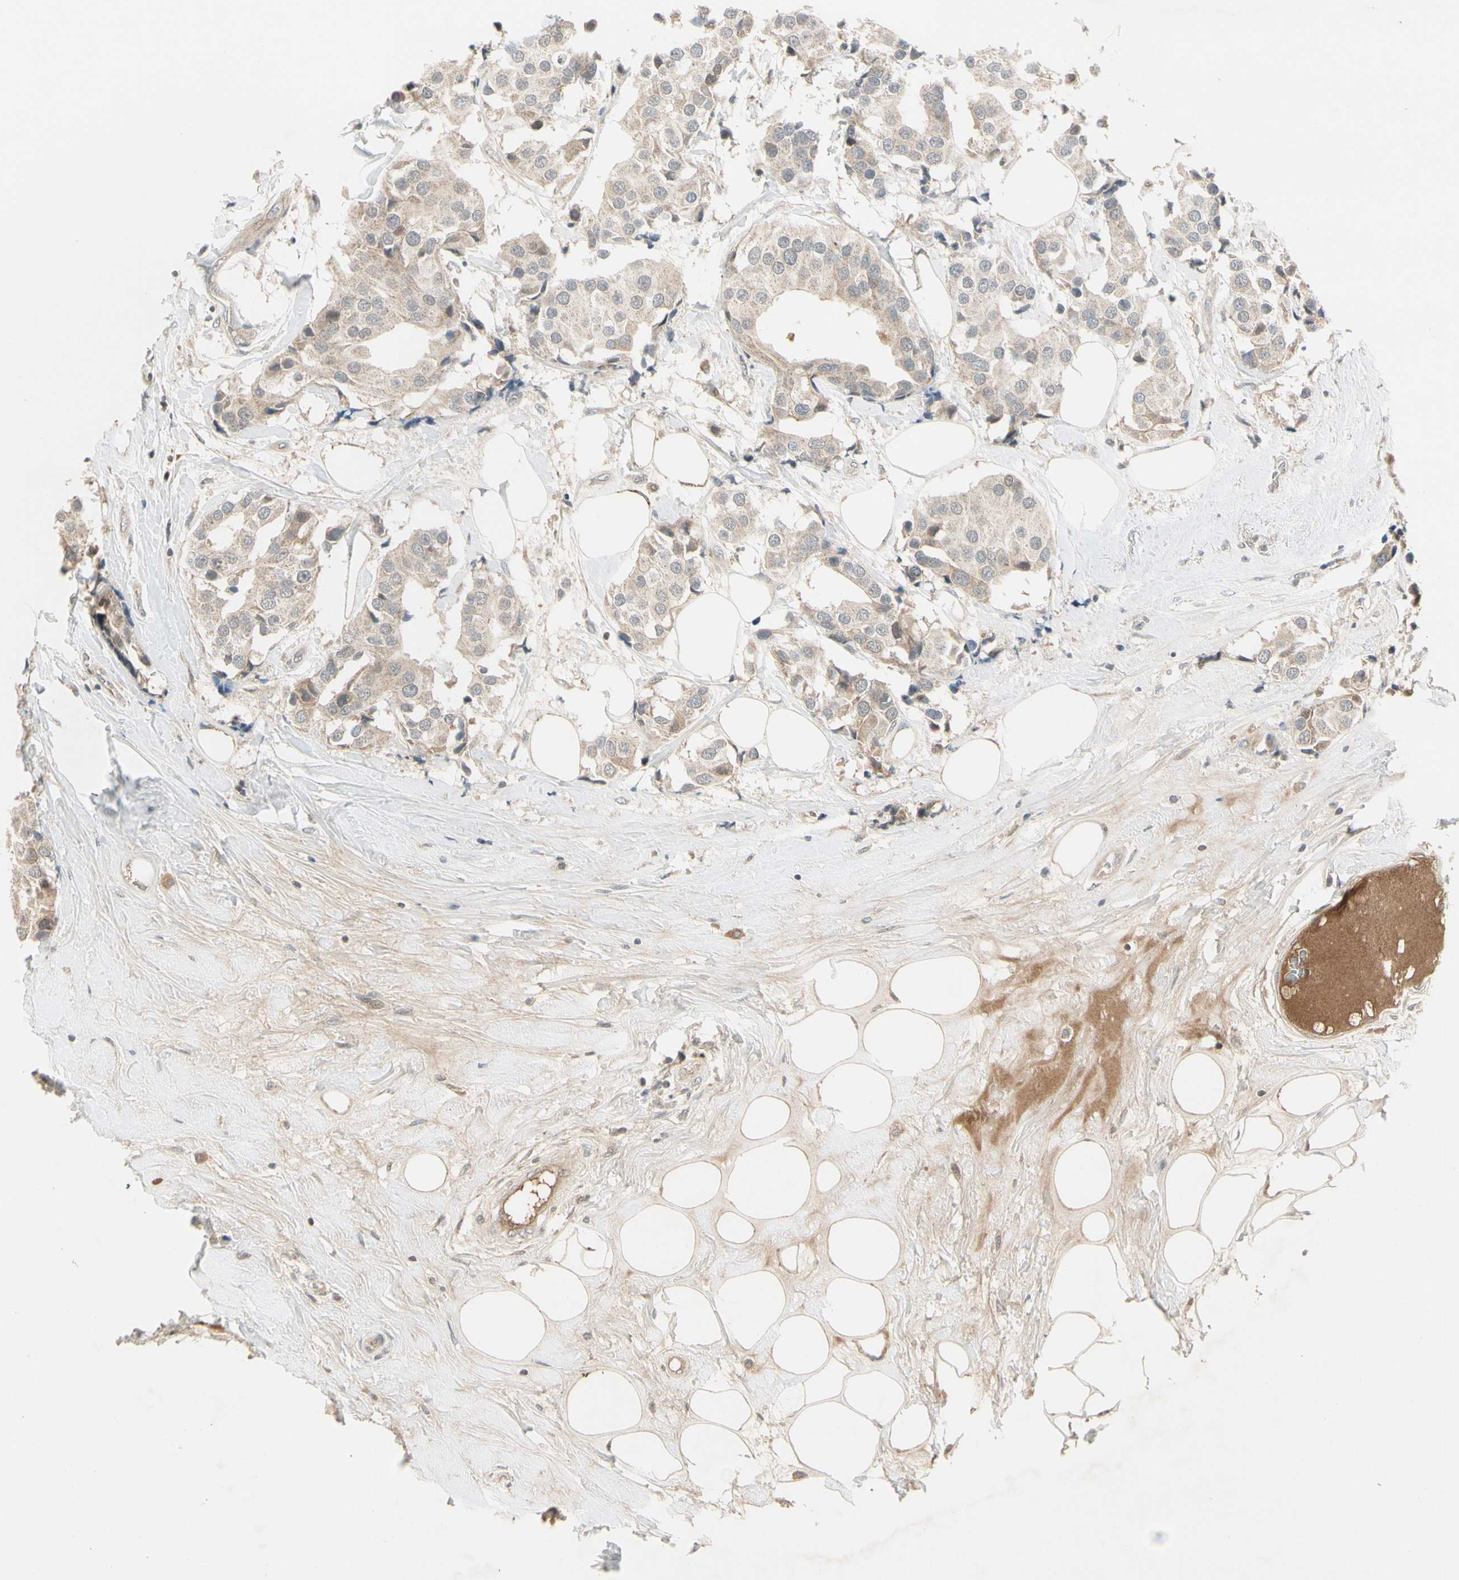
{"staining": {"intensity": "weak", "quantity": ">75%", "location": "cytoplasmic/membranous"}, "tissue": "breast cancer", "cell_type": "Tumor cells", "image_type": "cancer", "snomed": [{"axis": "morphology", "description": "Normal tissue, NOS"}, {"axis": "morphology", "description": "Duct carcinoma"}, {"axis": "topography", "description": "Breast"}], "caption": "This is an image of immunohistochemistry staining of intraductal carcinoma (breast), which shows weak positivity in the cytoplasmic/membranous of tumor cells.", "gene": "ICAM5", "patient": {"sex": "female", "age": 39}}